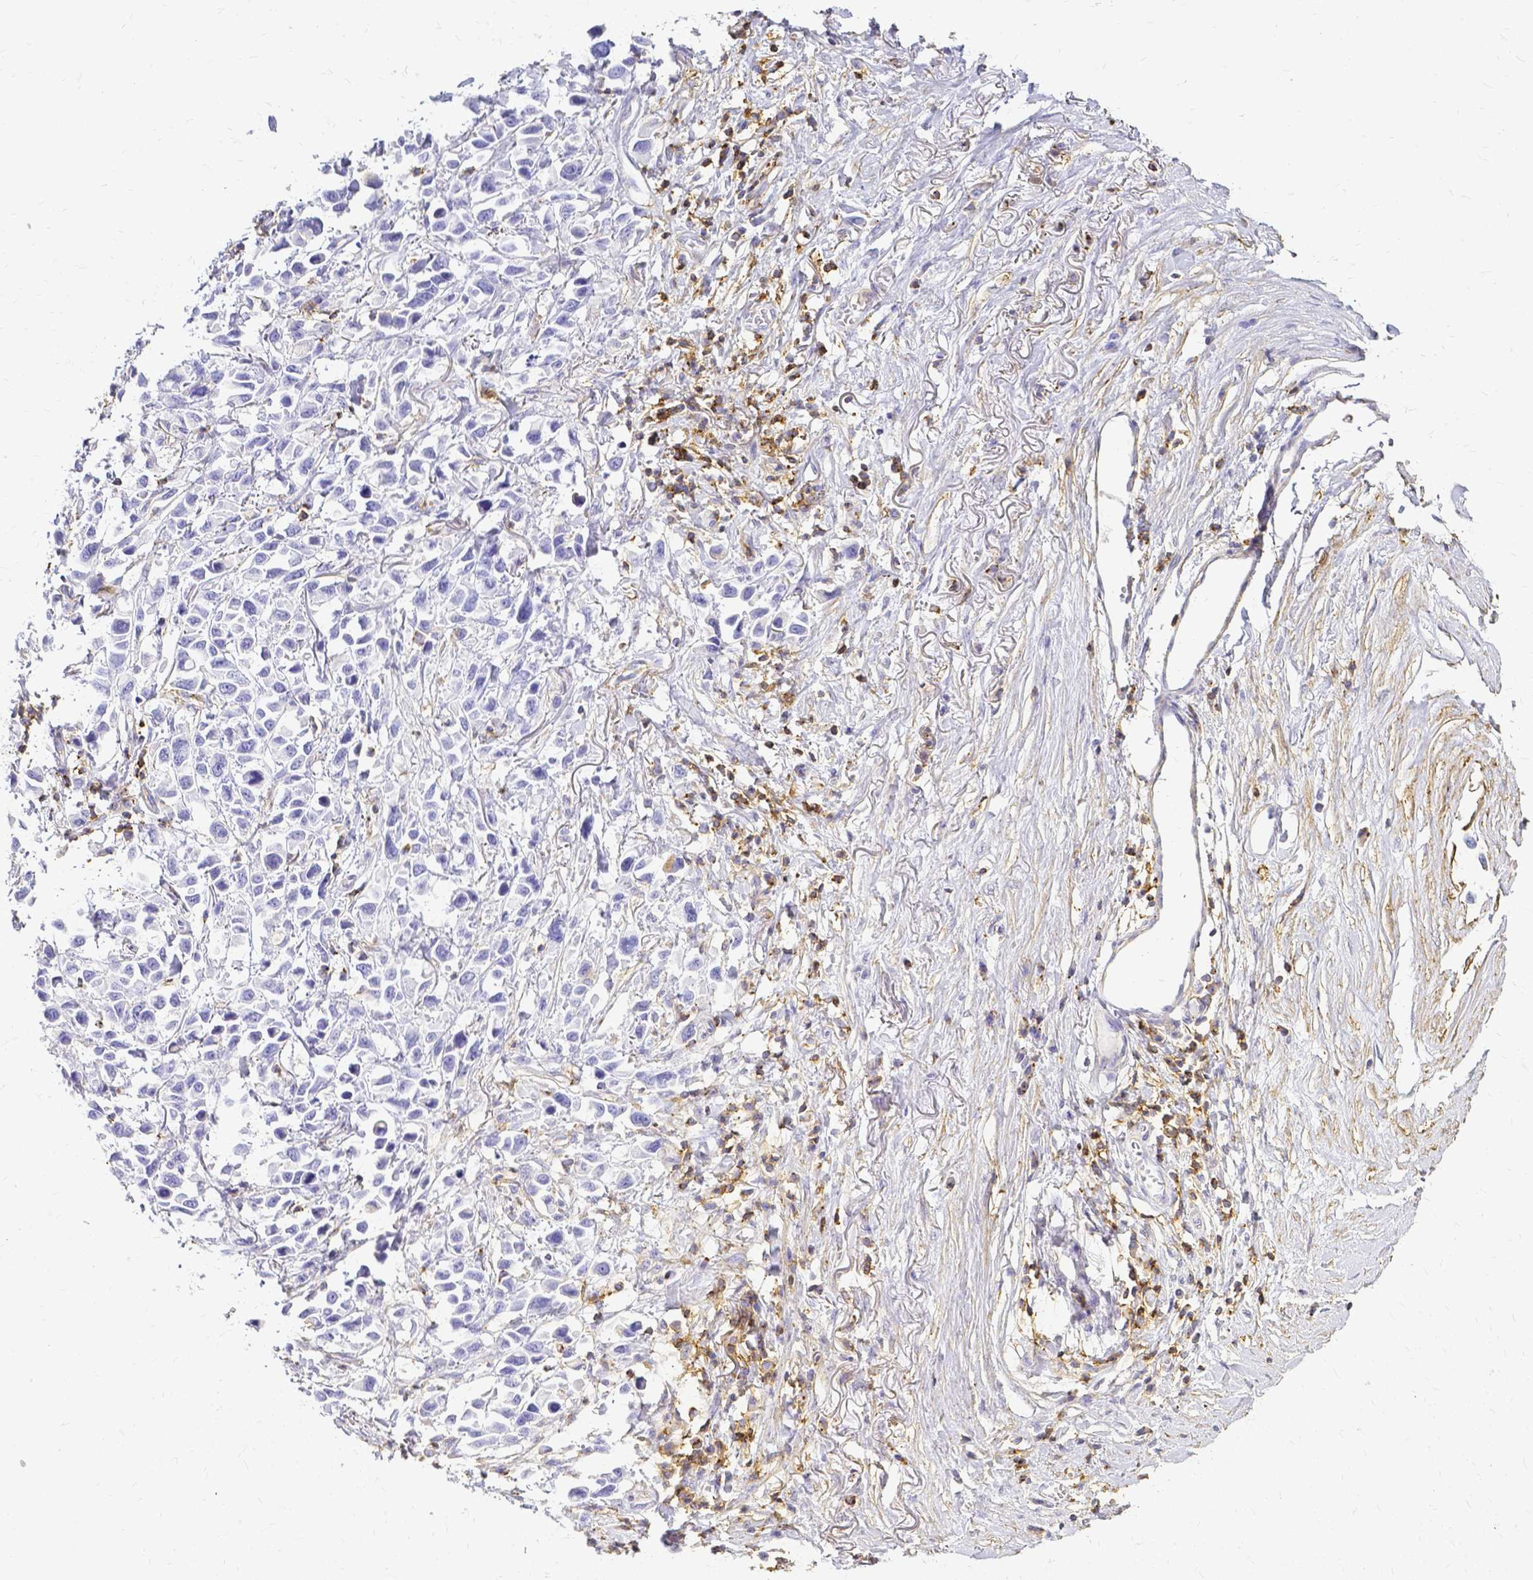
{"staining": {"intensity": "negative", "quantity": "none", "location": "none"}, "tissue": "stomach cancer", "cell_type": "Tumor cells", "image_type": "cancer", "snomed": [{"axis": "morphology", "description": "Adenocarcinoma, NOS"}, {"axis": "topography", "description": "Stomach"}], "caption": "An immunohistochemistry micrograph of stomach adenocarcinoma is shown. There is no staining in tumor cells of stomach adenocarcinoma.", "gene": "HSPA12A", "patient": {"sex": "female", "age": 81}}